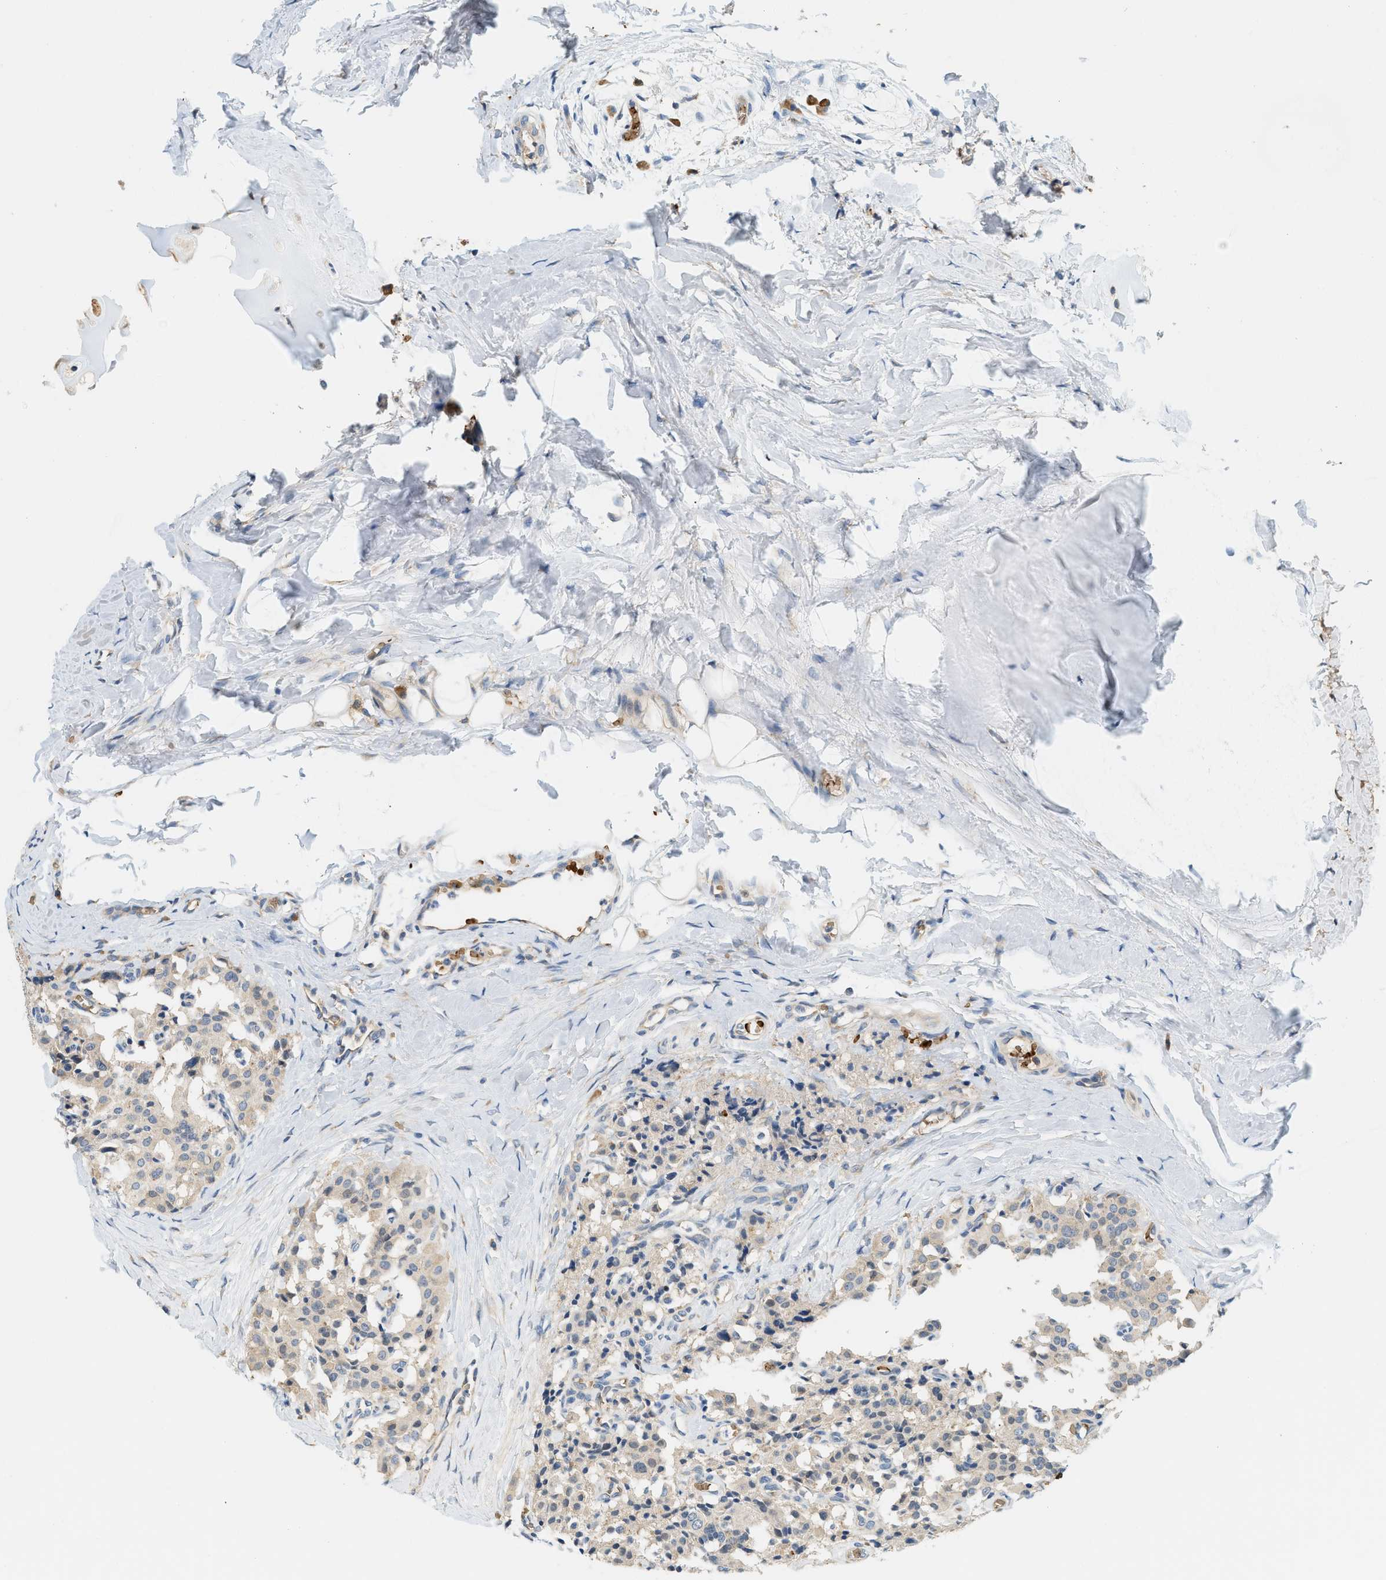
{"staining": {"intensity": "weak", "quantity": "<25%", "location": "cytoplasmic/membranous"}, "tissue": "carcinoid", "cell_type": "Tumor cells", "image_type": "cancer", "snomed": [{"axis": "morphology", "description": "Carcinoid, malignant, NOS"}, {"axis": "topography", "description": "Lung"}], "caption": "Tumor cells are negative for protein expression in human carcinoid (malignant).", "gene": "CYTH2", "patient": {"sex": "male", "age": 30}}